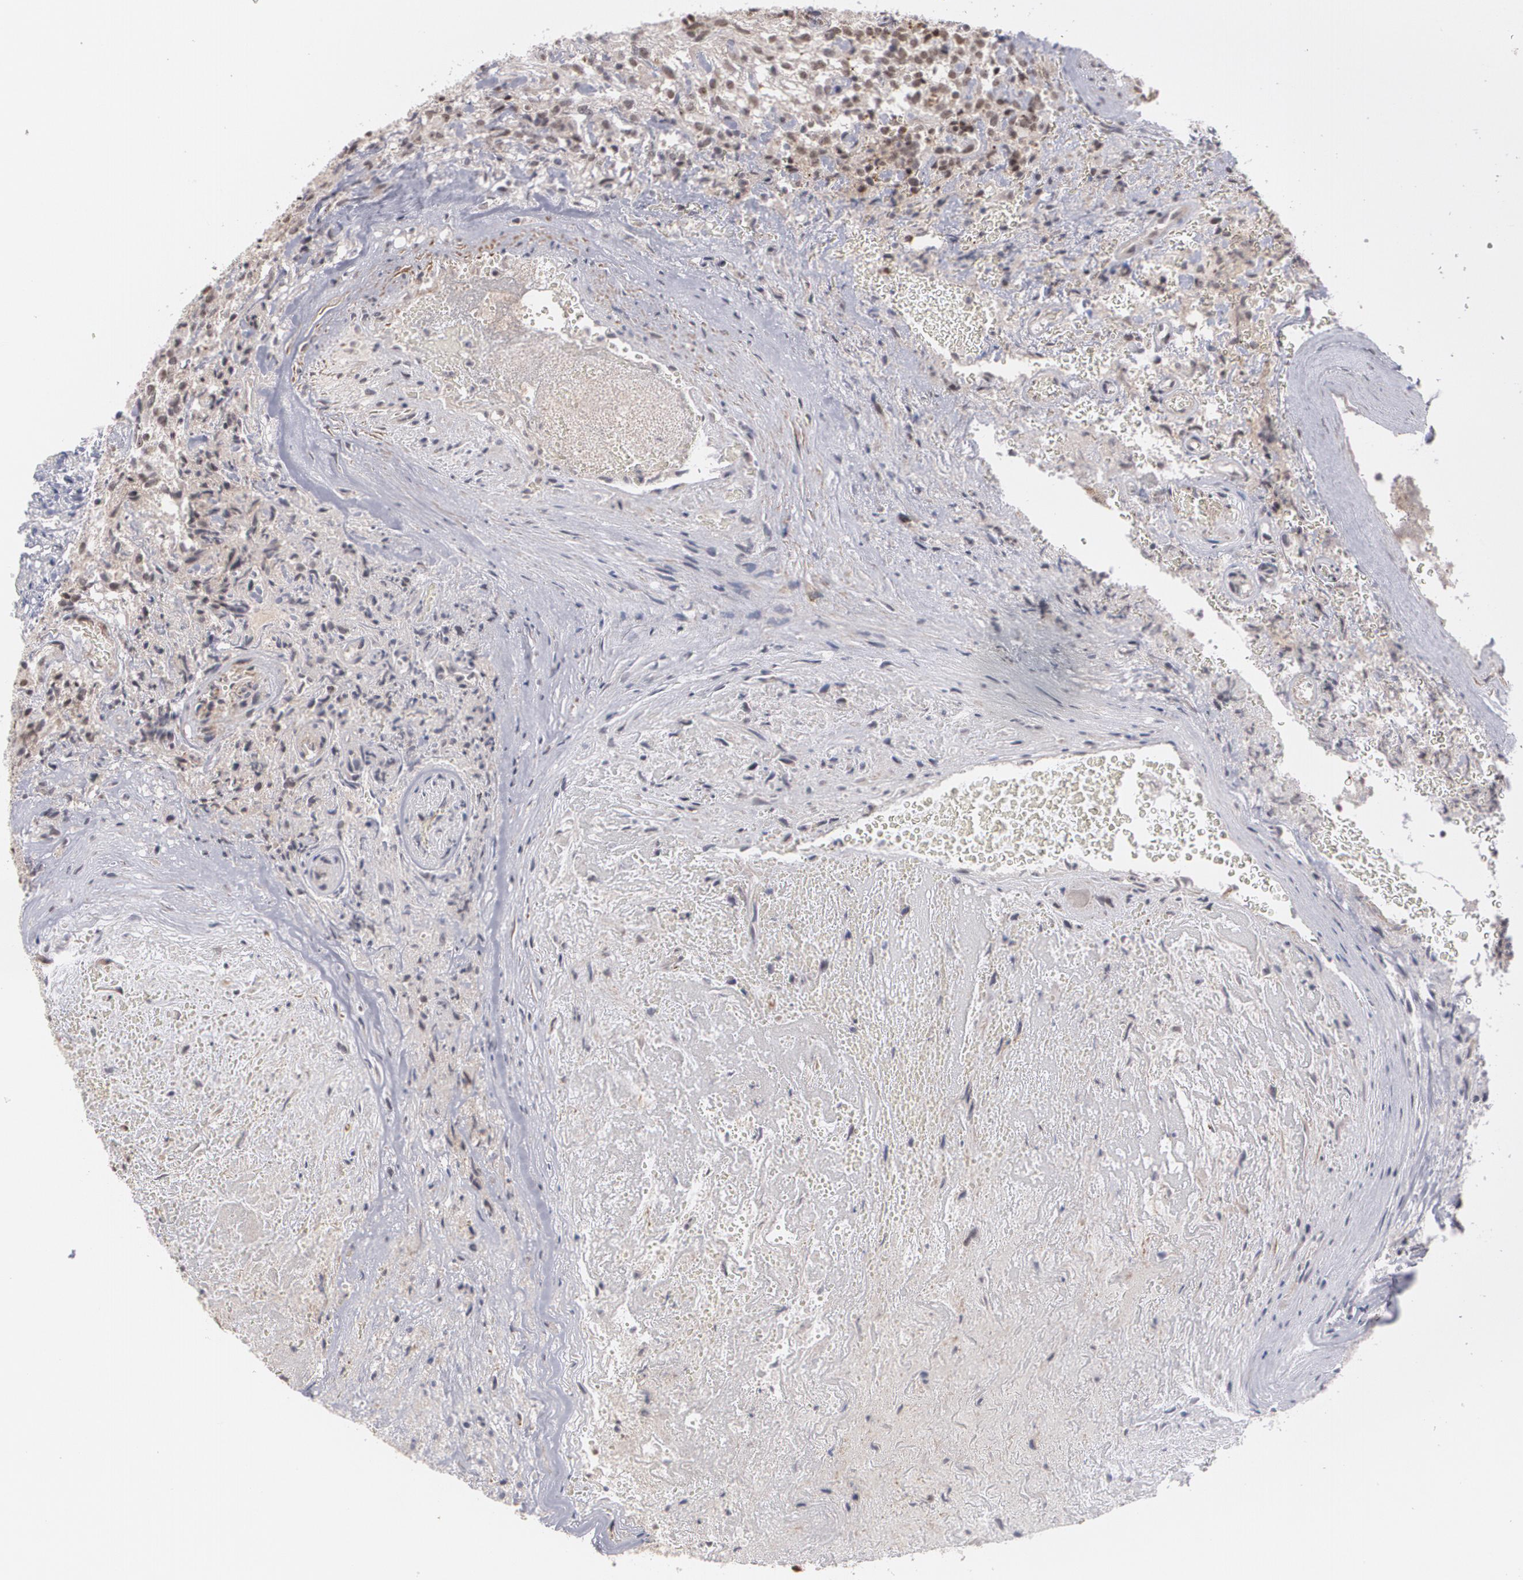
{"staining": {"intensity": "weak", "quantity": "25%-75%", "location": "nuclear"}, "tissue": "glioma", "cell_type": "Tumor cells", "image_type": "cancer", "snomed": [{"axis": "morphology", "description": "Normal tissue, NOS"}, {"axis": "morphology", "description": "Glioma, malignant, High grade"}, {"axis": "topography", "description": "Cerebral cortex"}], "caption": "This histopathology image exhibits glioma stained with IHC to label a protein in brown. The nuclear of tumor cells show weak positivity for the protein. Nuclei are counter-stained blue.", "gene": "ZNF234", "patient": {"sex": "male", "age": 75}}